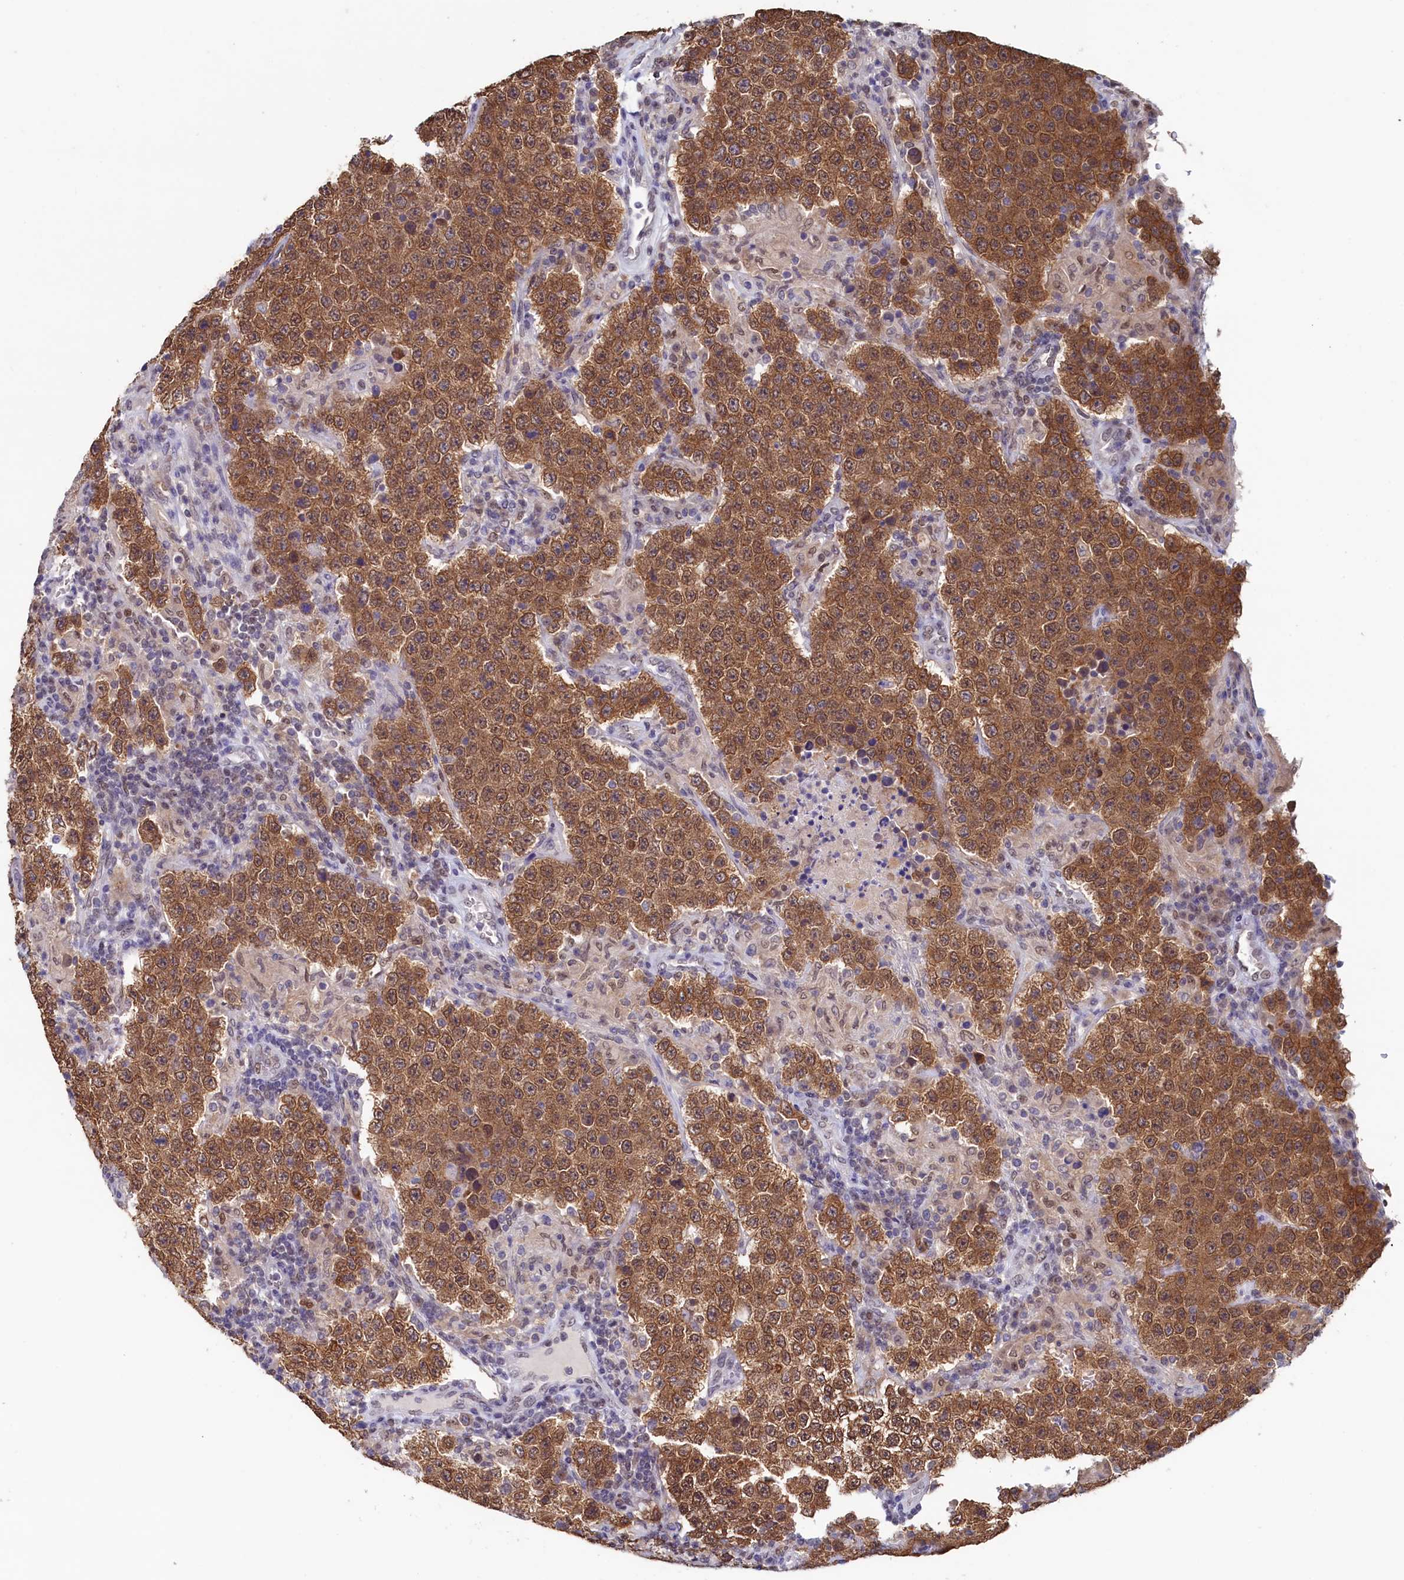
{"staining": {"intensity": "moderate", "quantity": ">75%", "location": "cytoplasmic/membranous,nuclear"}, "tissue": "testis cancer", "cell_type": "Tumor cells", "image_type": "cancer", "snomed": [{"axis": "morphology", "description": "Normal tissue, NOS"}, {"axis": "morphology", "description": "Urothelial carcinoma, High grade"}, {"axis": "morphology", "description": "Seminoma, NOS"}, {"axis": "morphology", "description": "Carcinoma, Embryonal, NOS"}, {"axis": "topography", "description": "Urinary bladder"}, {"axis": "topography", "description": "Testis"}], "caption": "Testis cancer (embryonal carcinoma) stained with DAB (3,3'-diaminobenzidine) immunohistochemistry demonstrates medium levels of moderate cytoplasmic/membranous and nuclear staining in about >75% of tumor cells.", "gene": "AHCY", "patient": {"sex": "male", "age": 41}}